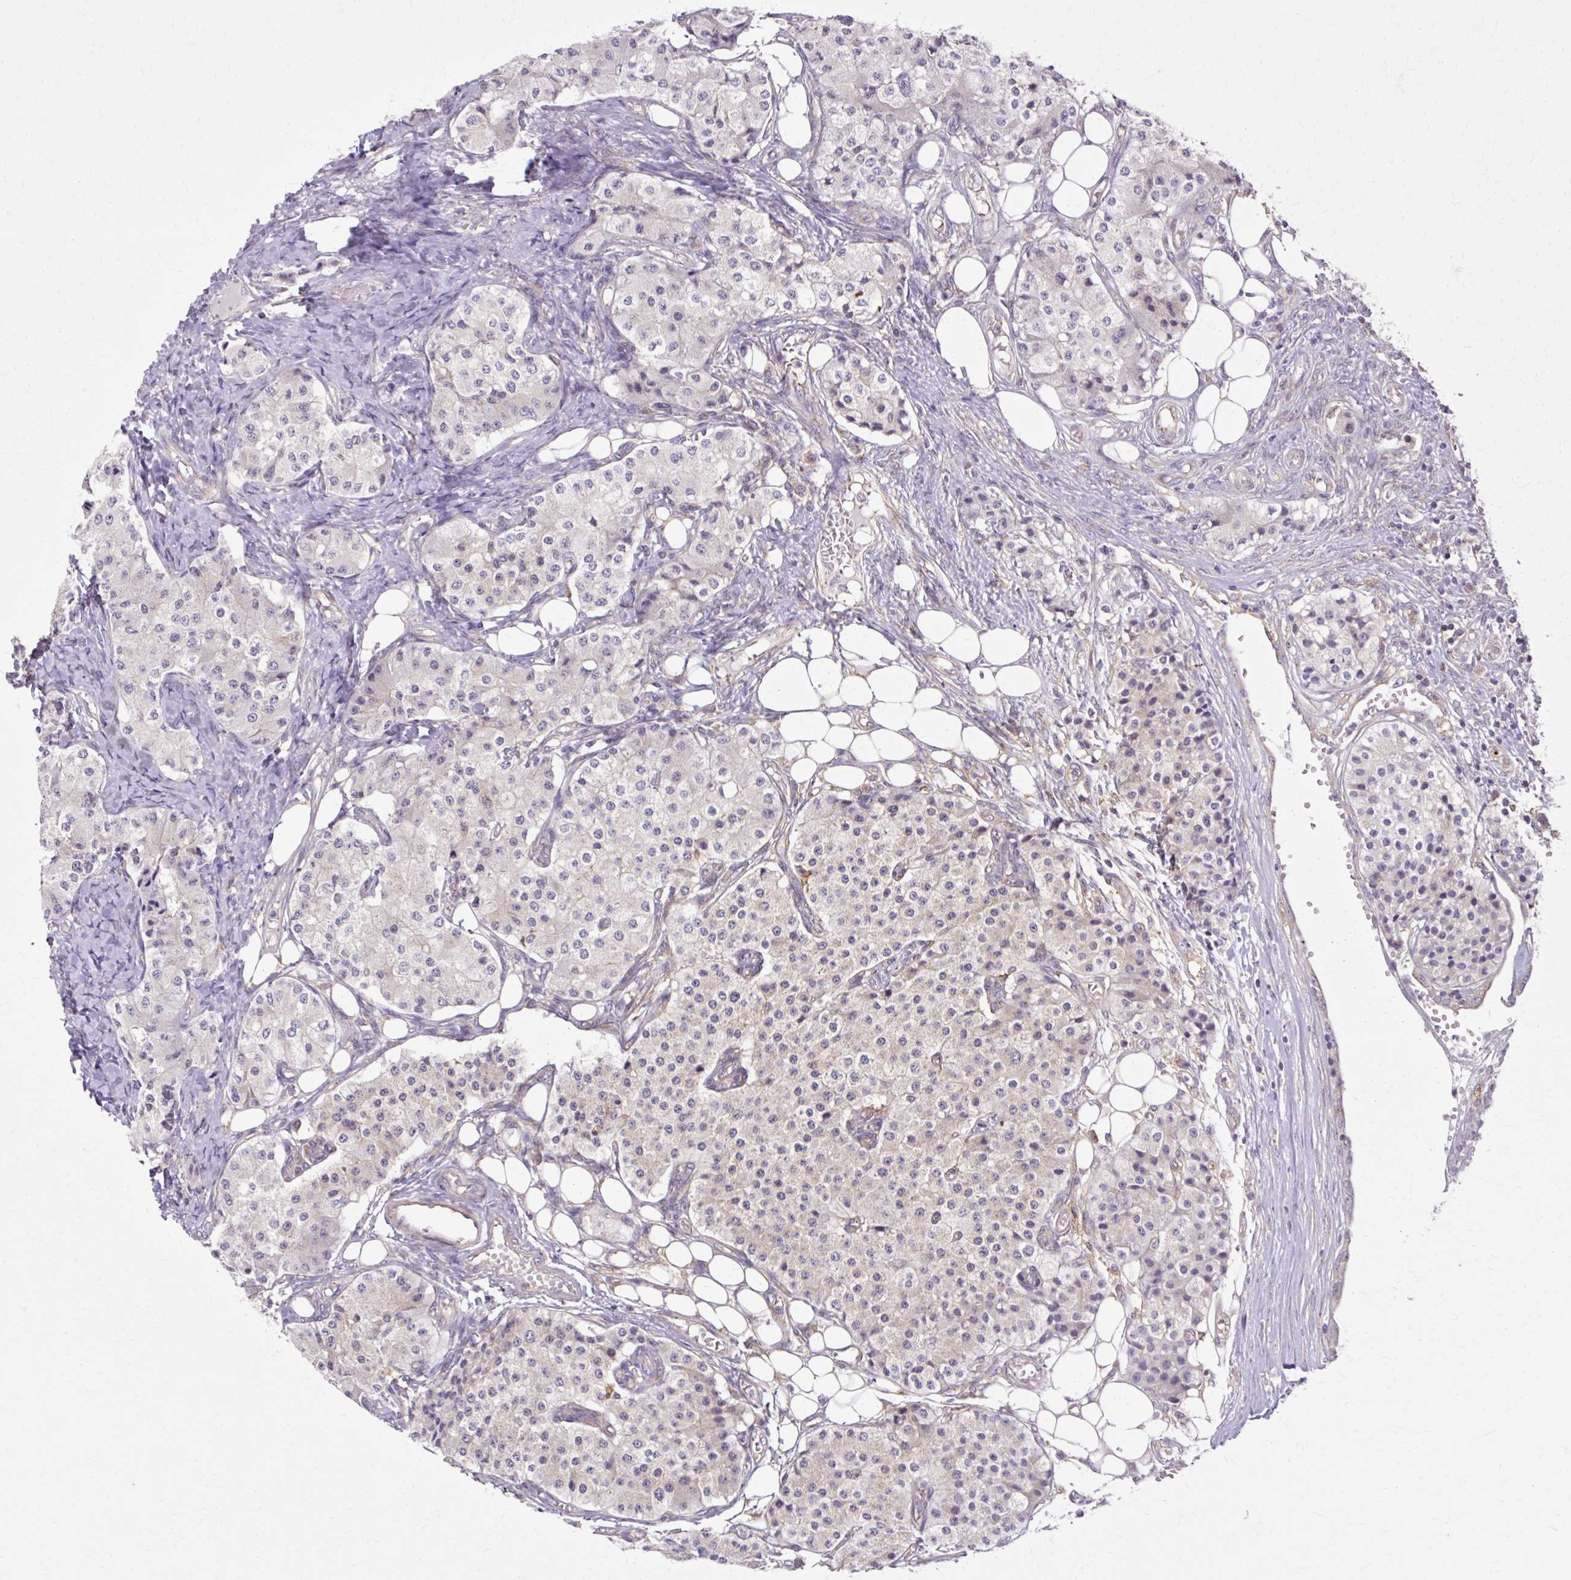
{"staining": {"intensity": "negative", "quantity": "none", "location": "none"}, "tissue": "carcinoid", "cell_type": "Tumor cells", "image_type": "cancer", "snomed": [{"axis": "morphology", "description": "Carcinoid, malignant, NOS"}, {"axis": "topography", "description": "Colon"}], "caption": "Photomicrograph shows no significant protein staining in tumor cells of carcinoid.", "gene": "MZT2B", "patient": {"sex": "female", "age": 52}}